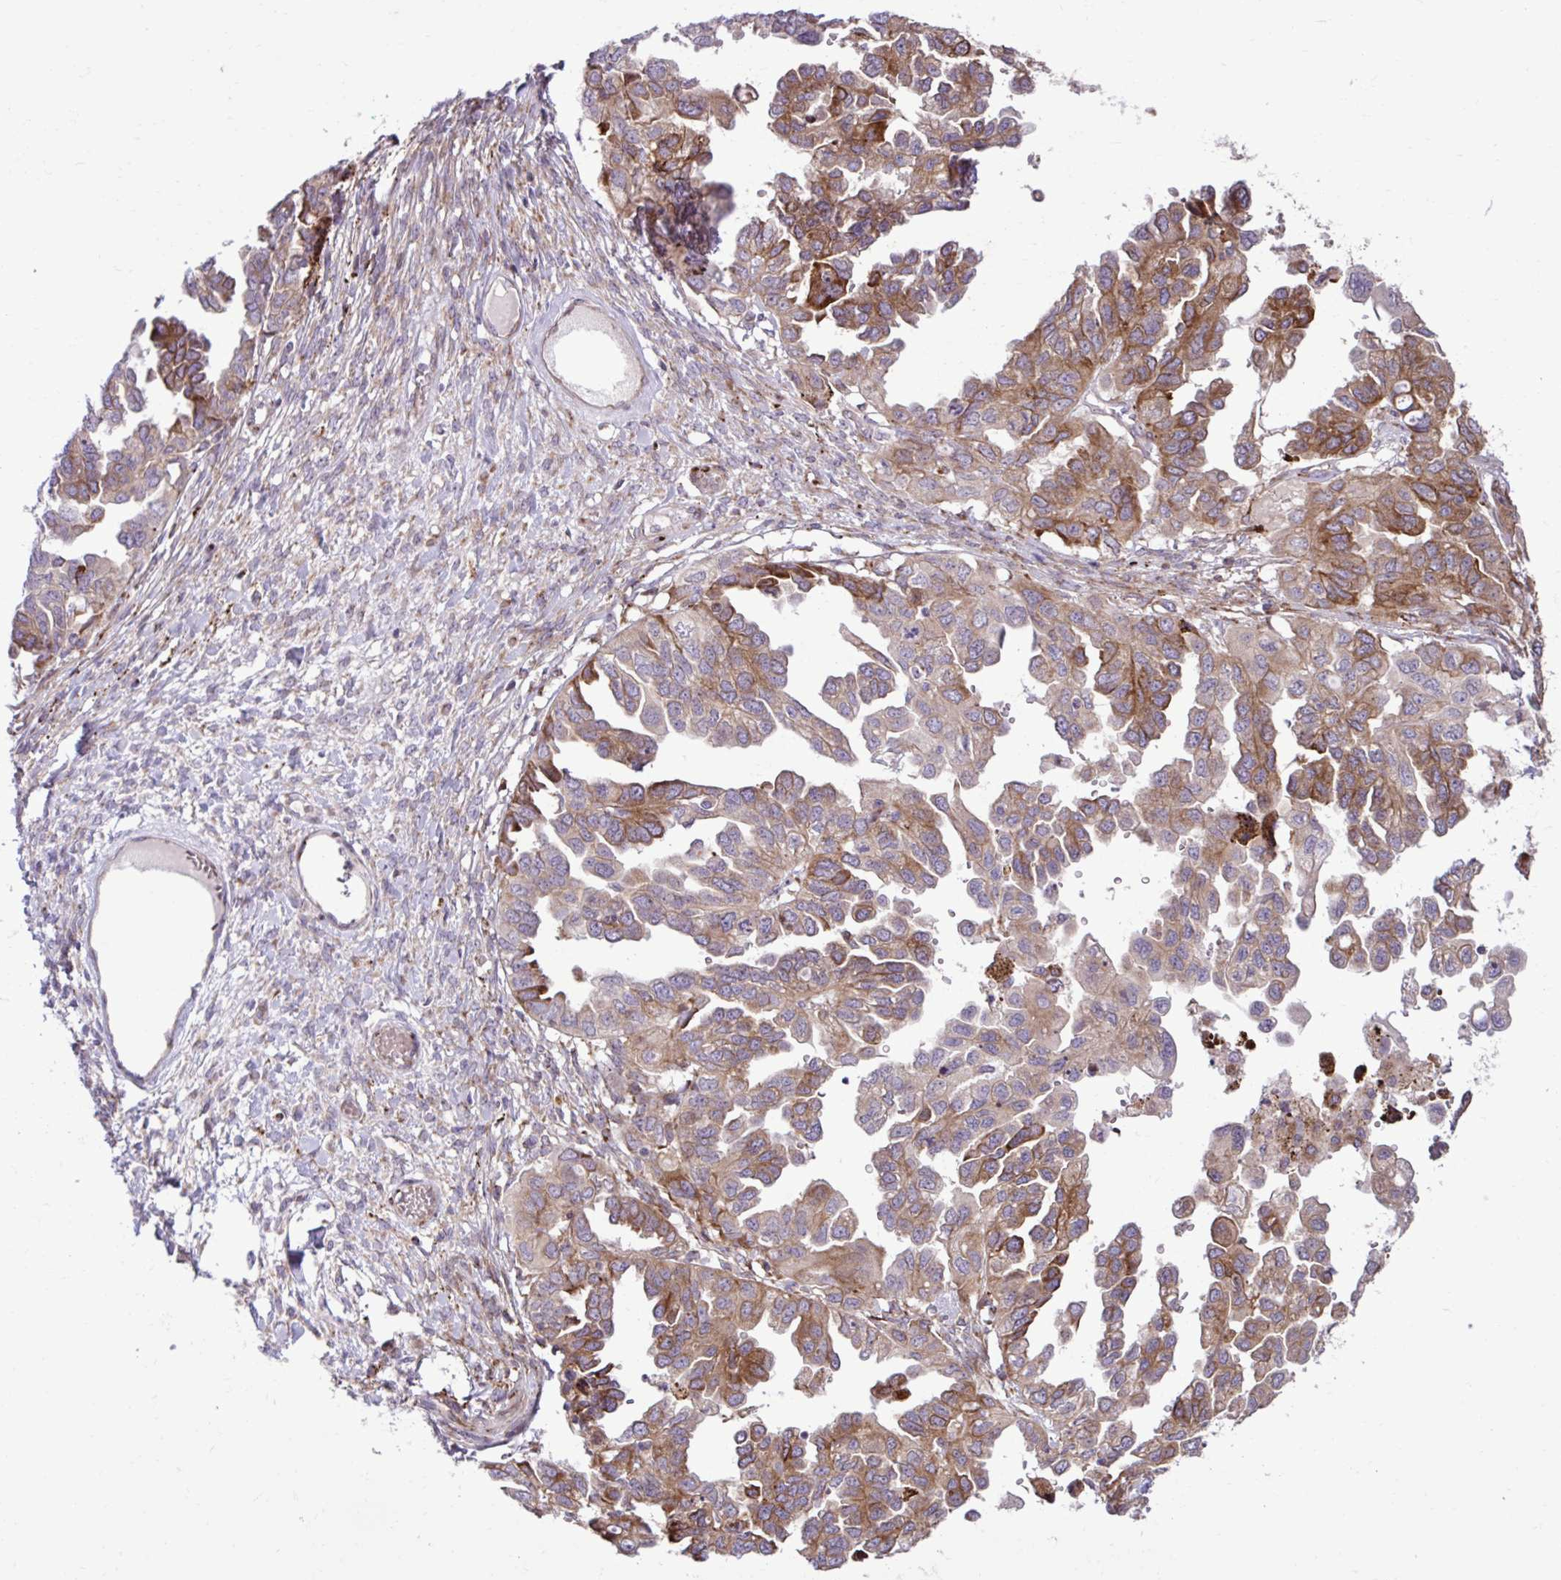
{"staining": {"intensity": "moderate", "quantity": "25%-75%", "location": "cytoplasmic/membranous"}, "tissue": "ovarian cancer", "cell_type": "Tumor cells", "image_type": "cancer", "snomed": [{"axis": "morphology", "description": "Cystadenocarcinoma, serous, NOS"}, {"axis": "topography", "description": "Ovary"}], "caption": "IHC (DAB) staining of human ovarian cancer displays moderate cytoplasmic/membranous protein staining in approximately 25%-75% of tumor cells. The staining is performed using DAB (3,3'-diaminobenzidine) brown chromogen to label protein expression. The nuclei are counter-stained blue using hematoxylin.", "gene": "LIMS1", "patient": {"sex": "female", "age": 53}}